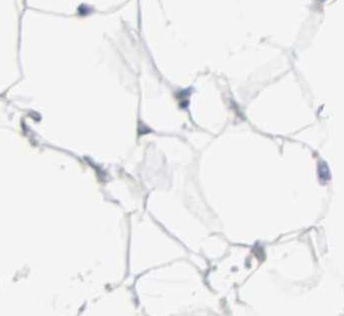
{"staining": {"intensity": "negative", "quantity": "none", "location": "none"}, "tissue": "adipose tissue", "cell_type": "Adipocytes", "image_type": "normal", "snomed": [{"axis": "morphology", "description": "Normal tissue, NOS"}, {"axis": "topography", "description": "Breast"}, {"axis": "topography", "description": "Adipose tissue"}], "caption": "Adipocytes show no significant protein positivity in normal adipose tissue.", "gene": "TNFRSF12A", "patient": {"sex": "female", "age": 25}}